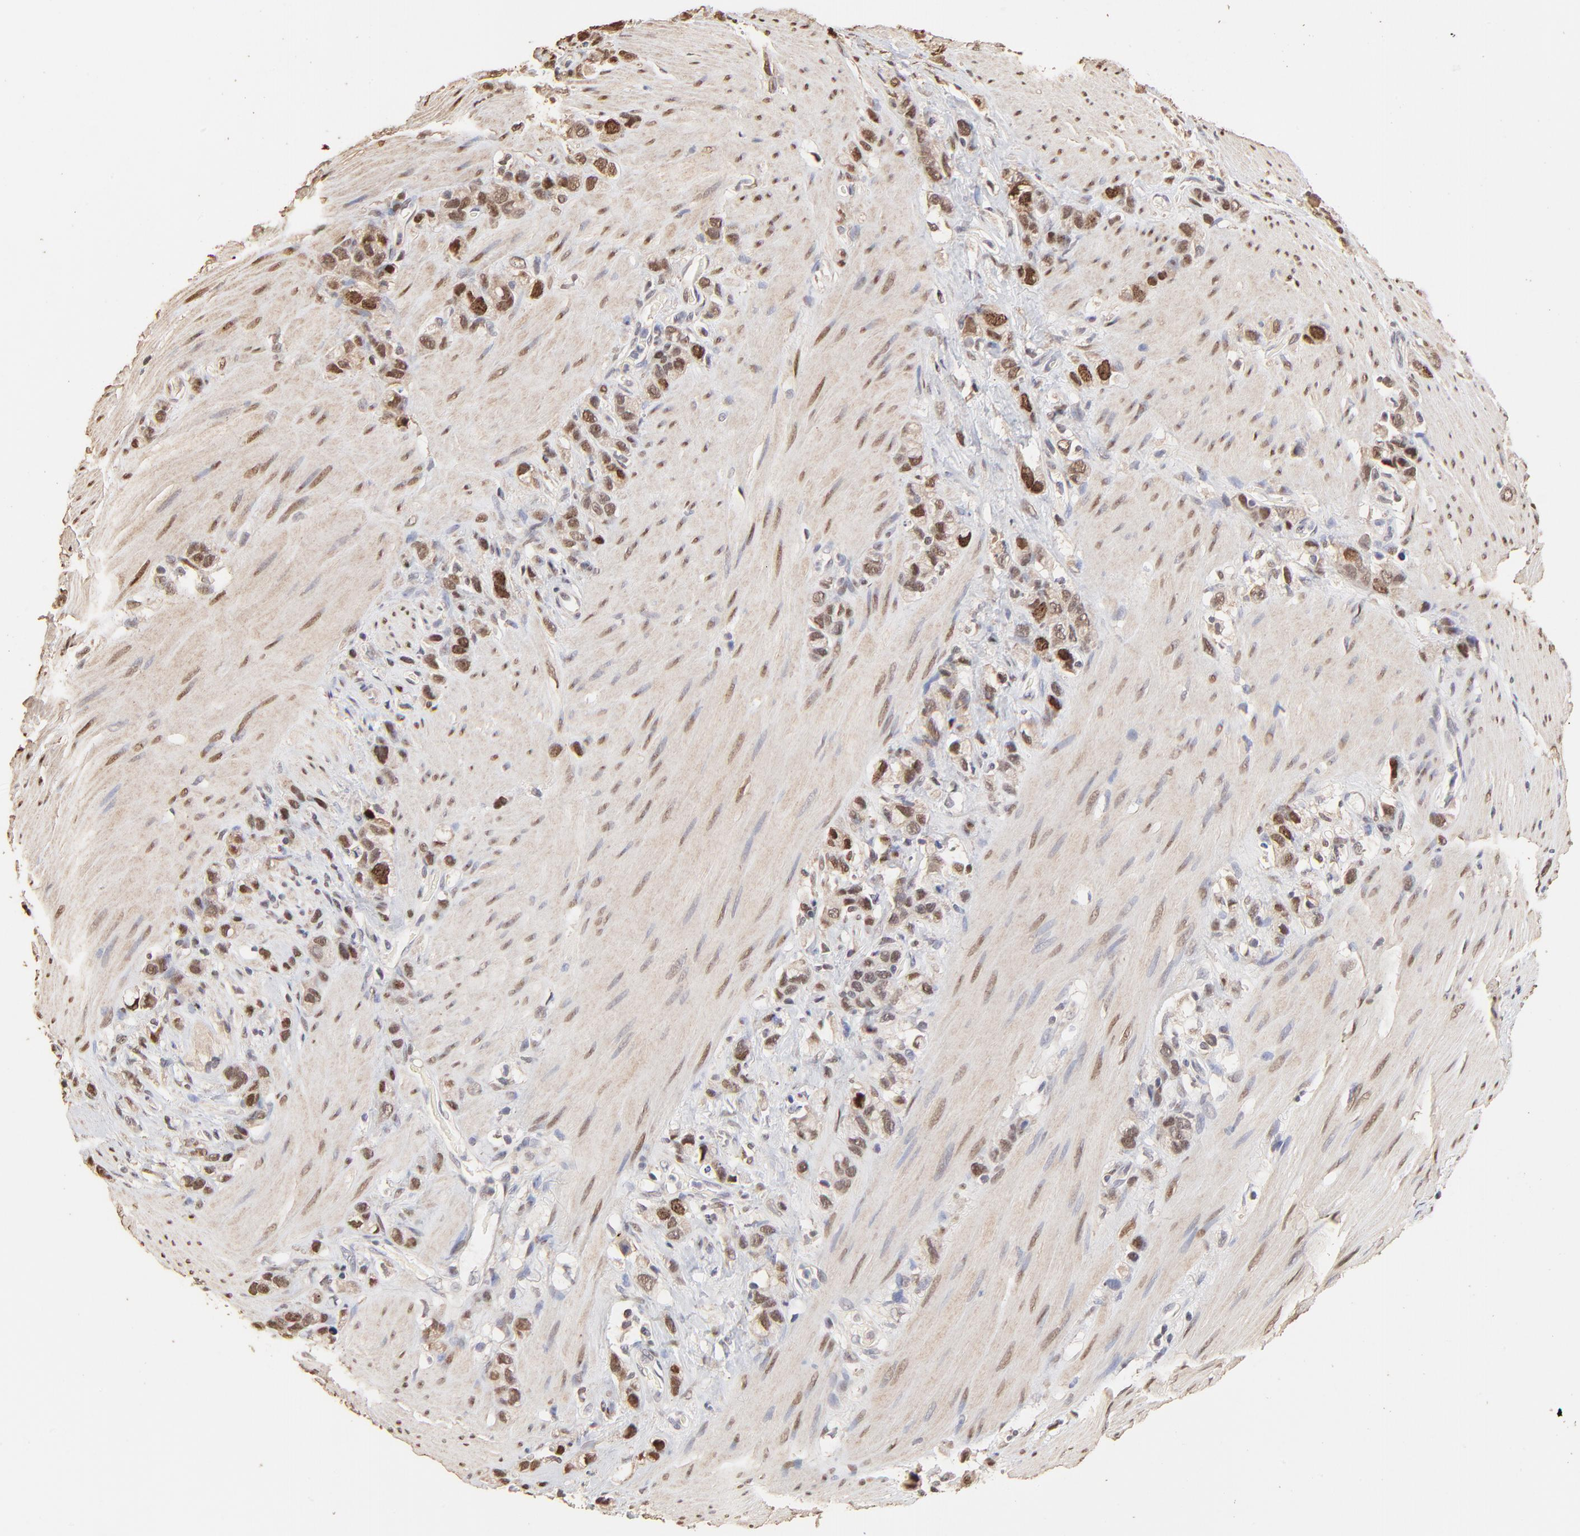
{"staining": {"intensity": "strong", "quantity": "25%-75%", "location": "nuclear"}, "tissue": "stomach cancer", "cell_type": "Tumor cells", "image_type": "cancer", "snomed": [{"axis": "morphology", "description": "Normal tissue, NOS"}, {"axis": "morphology", "description": "Adenocarcinoma, NOS"}, {"axis": "morphology", "description": "Adenocarcinoma, High grade"}, {"axis": "topography", "description": "Stomach, upper"}, {"axis": "topography", "description": "Stomach"}], "caption": "Immunohistochemistry (IHC) histopathology image of human adenocarcinoma (stomach) stained for a protein (brown), which exhibits high levels of strong nuclear positivity in approximately 25%-75% of tumor cells.", "gene": "BIRC5", "patient": {"sex": "female", "age": 65}}